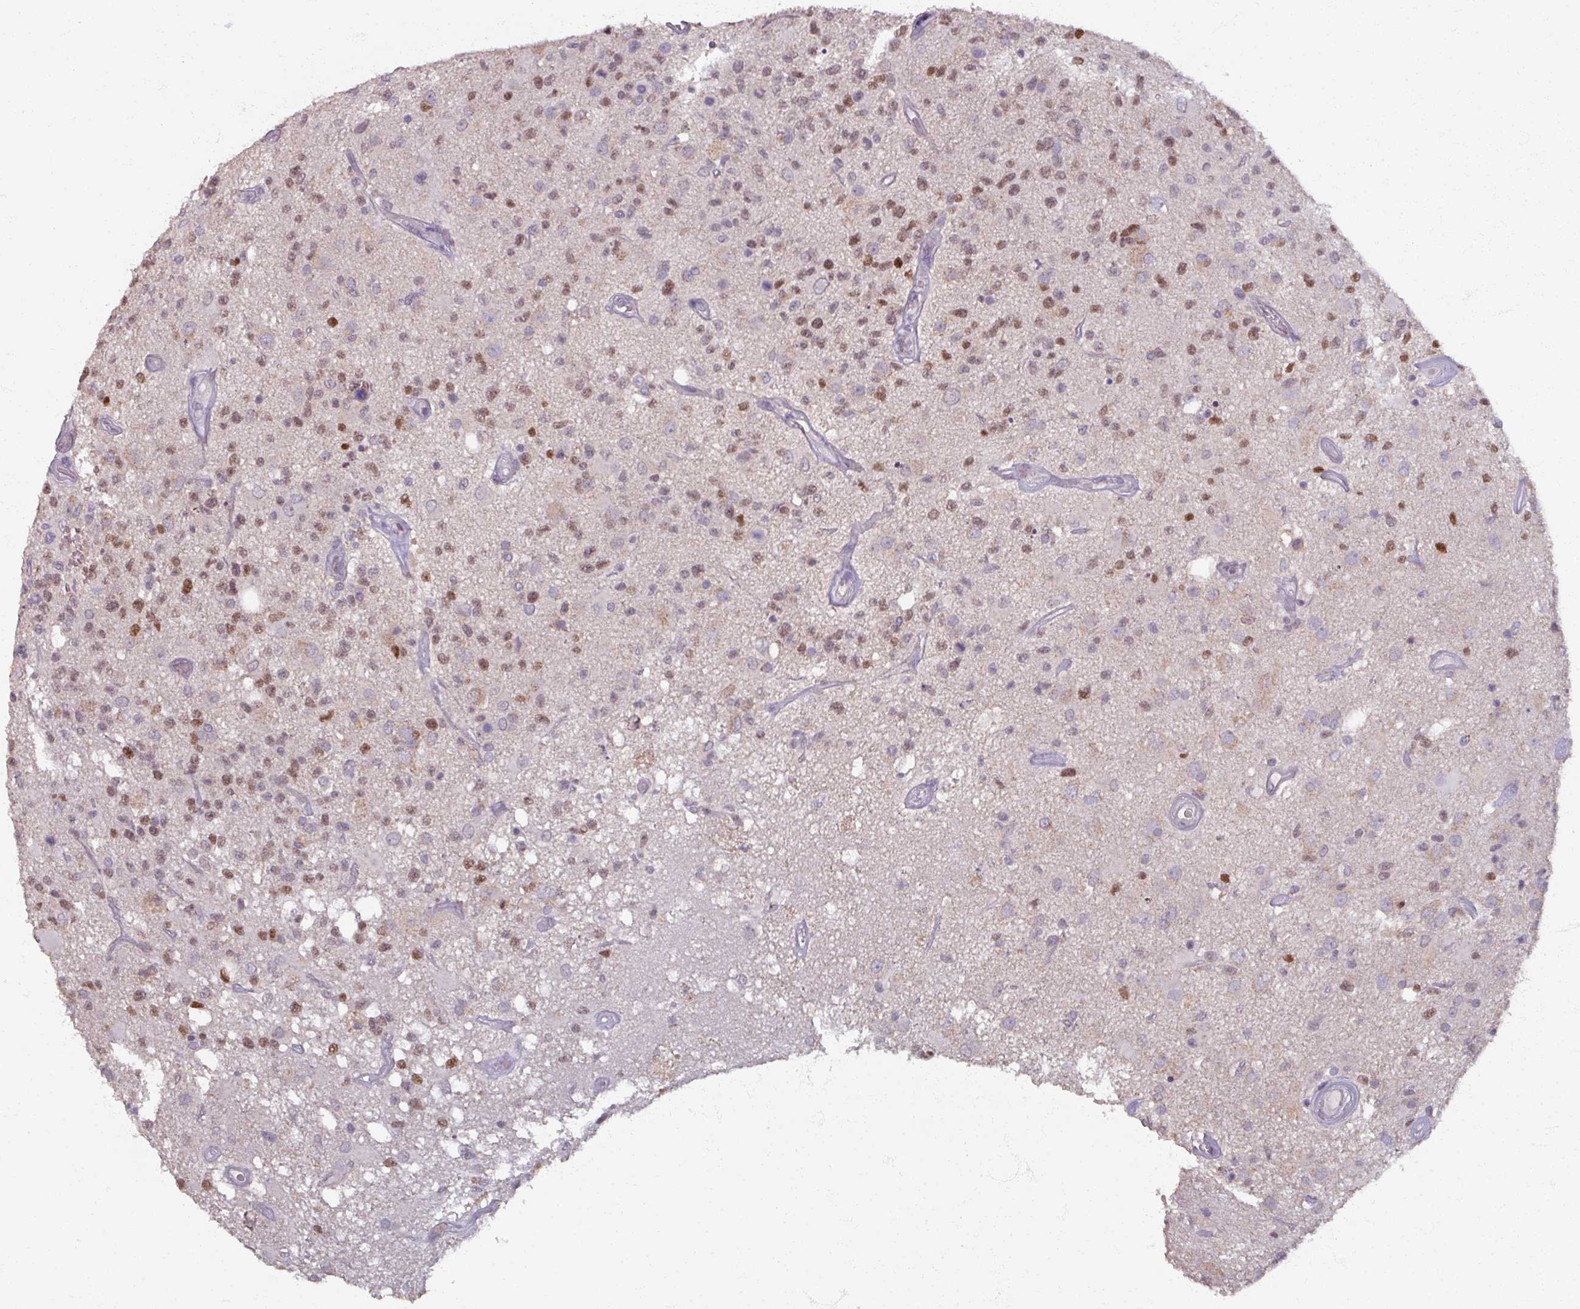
{"staining": {"intensity": "moderate", "quantity": "<25%", "location": "nuclear"}, "tissue": "glioma", "cell_type": "Tumor cells", "image_type": "cancer", "snomed": [{"axis": "morphology", "description": "Glioma, malignant, High grade"}, {"axis": "morphology", "description": "Glioblastoma, NOS"}, {"axis": "topography", "description": "Brain"}], "caption": "The histopathology image displays immunohistochemical staining of glioma. There is moderate nuclear positivity is identified in about <25% of tumor cells.", "gene": "SOX11", "patient": {"sex": "male", "age": 60}}